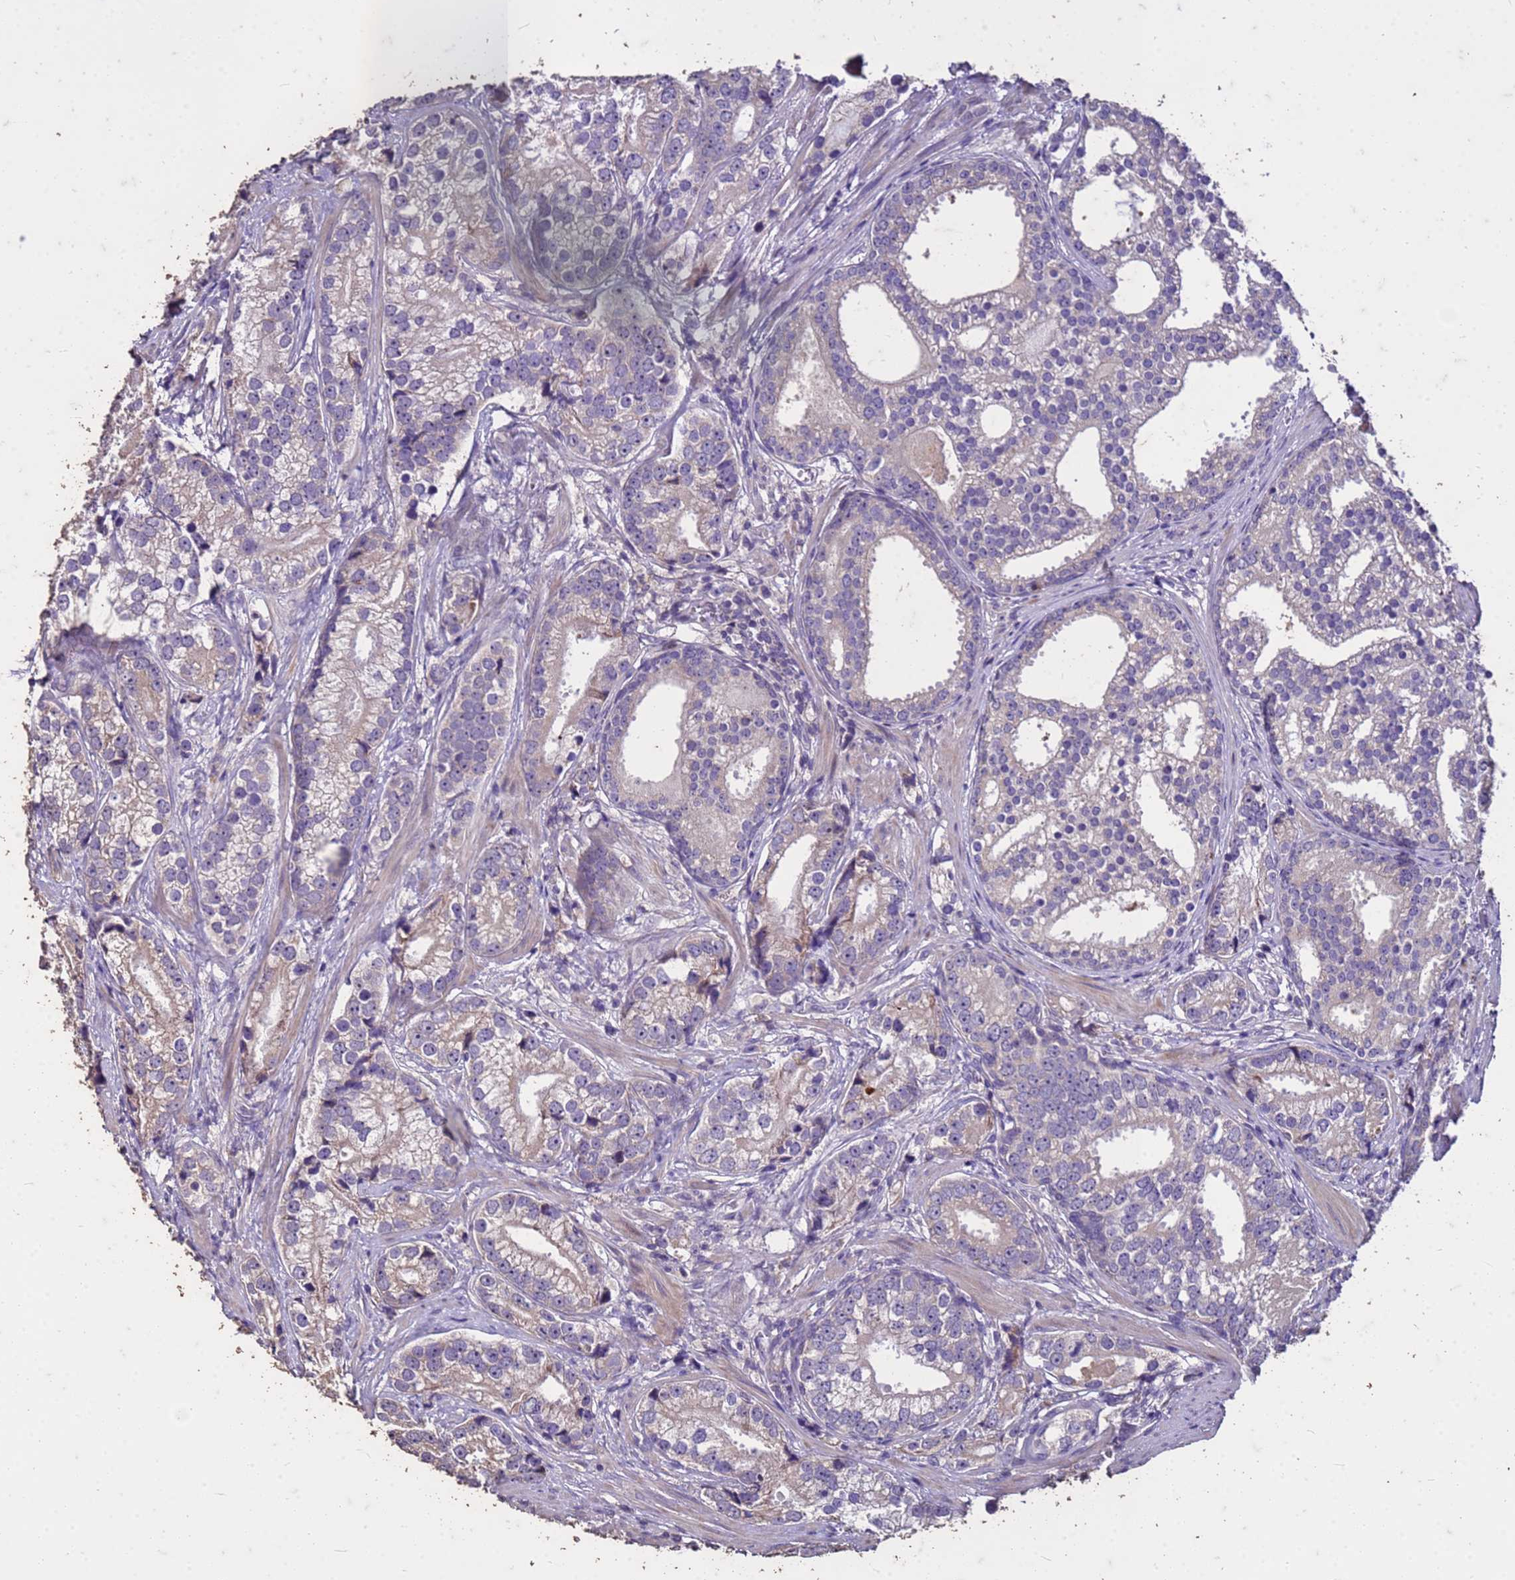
{"staining": {"intensity": "negative", "quantity": "none", "location": "none"}, "tissue": "prostate cancer", "cell_type": "Tumor cells", "image_type": "cancer", "snomed": [{"axis": "morphology", "description": "Adenocarcinoma, High grade"}, {"axis": "topography", "description": "Prostate"}], "caption": "Immunohistochemical staining of human high-grade adenocarcinoma (prostate) reveals no significant staining in tumor cells.", "gene": "FAM184B", "patient": {"sex": "male", "age": 75}}